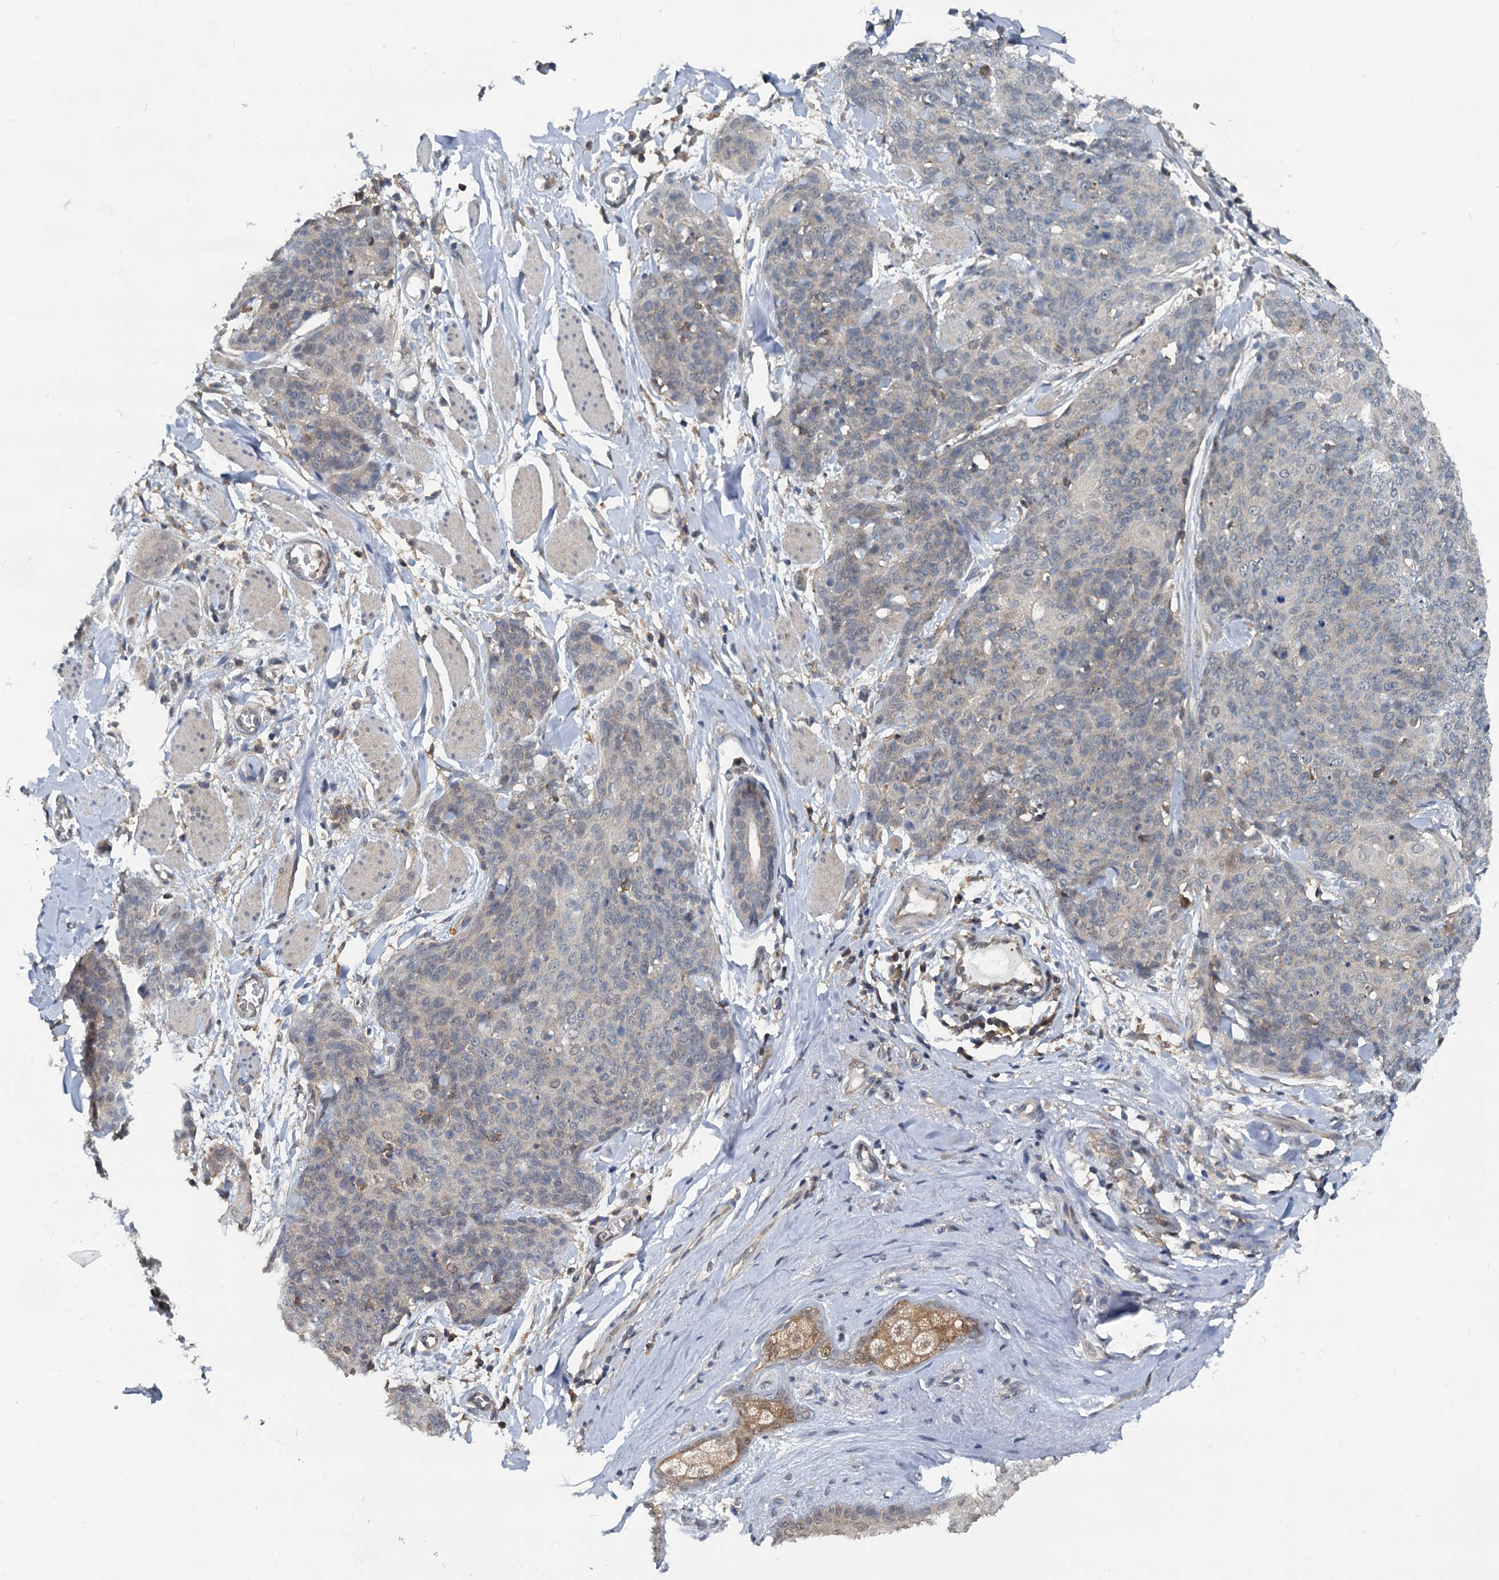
{"staining": {"intensity": "weak", "quantity": "<25%", "location": "cytoplasmic/membranous"}, "tissue": "skin cancer", "cell_type": "Tumor cells", "image_type": "cancer", "snomed": [{"axis": "morphology", "description": "Squamous cell carcinoma, NOS"}, {"axis": "topography", "description": "Skin"}, {"axis": "topography", "description": "Vulva"}], "caption": "Tumor cells show no significant positivity in skin cancer (squamous cell carcinoma). (Immunohistochemistry, brightfield microscopy, high magnification).", "gene": "GCLM", "patient": {"sex": "female", "age": 85}}